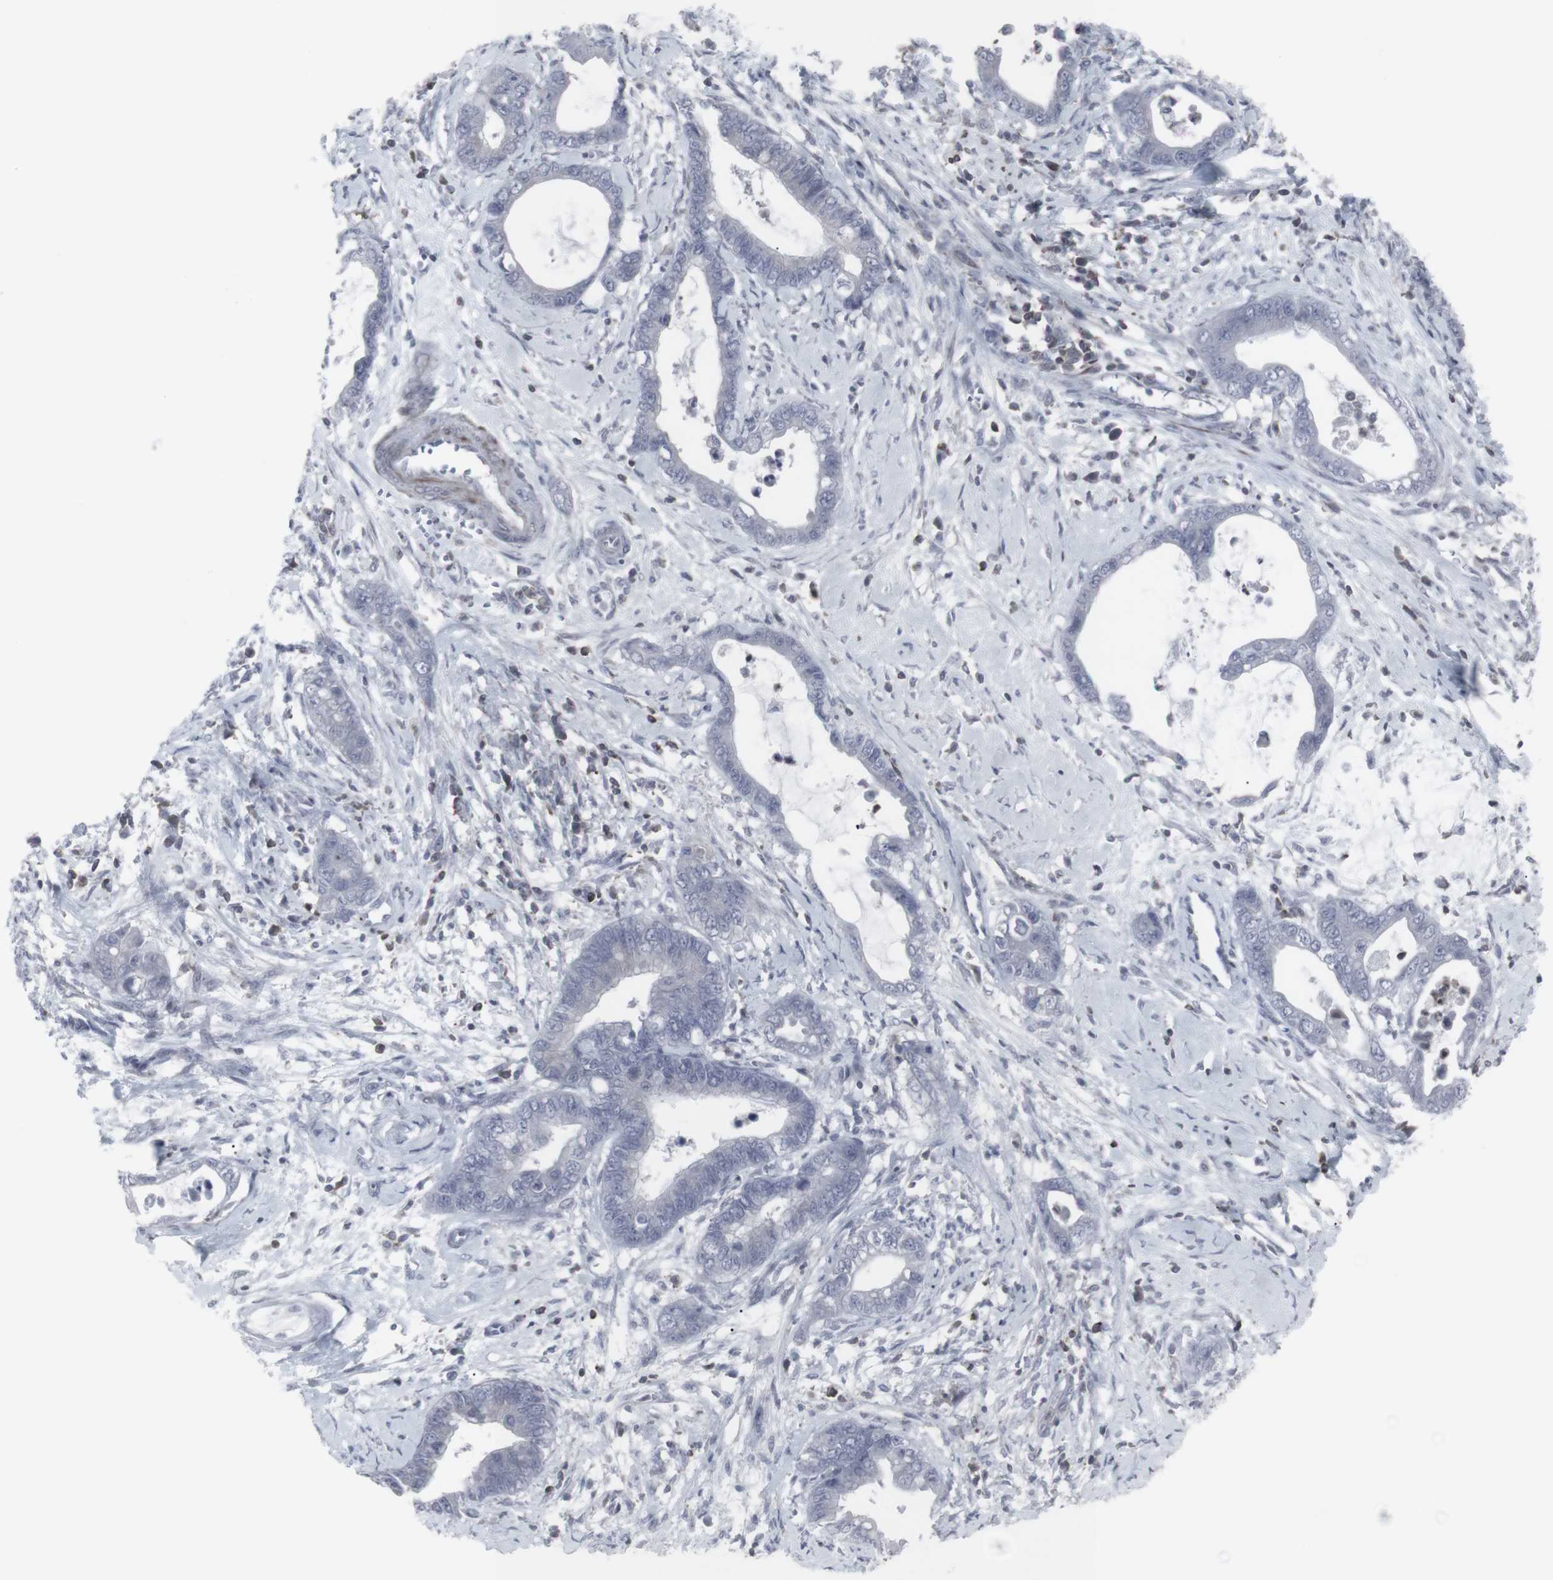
{"staining": {"intensity": "negative", "quantity": "none", "location": "none"}, "tissue": "cervical cancer", "cell_type": "Tumor cells", "image_type": "cancer", "snomed": [{"axis": "morphology", "description": "Adenocarcinoma, NOS"}, {"axis": "topography", "description": "Cervix"}], "caption": "Immunohistochemical staining of adenocarcinoma (cervical) shows no significant positivity in tumor cells.", "gene": "APOBEC2", "patient": {"sex": "female", "age": 44}}